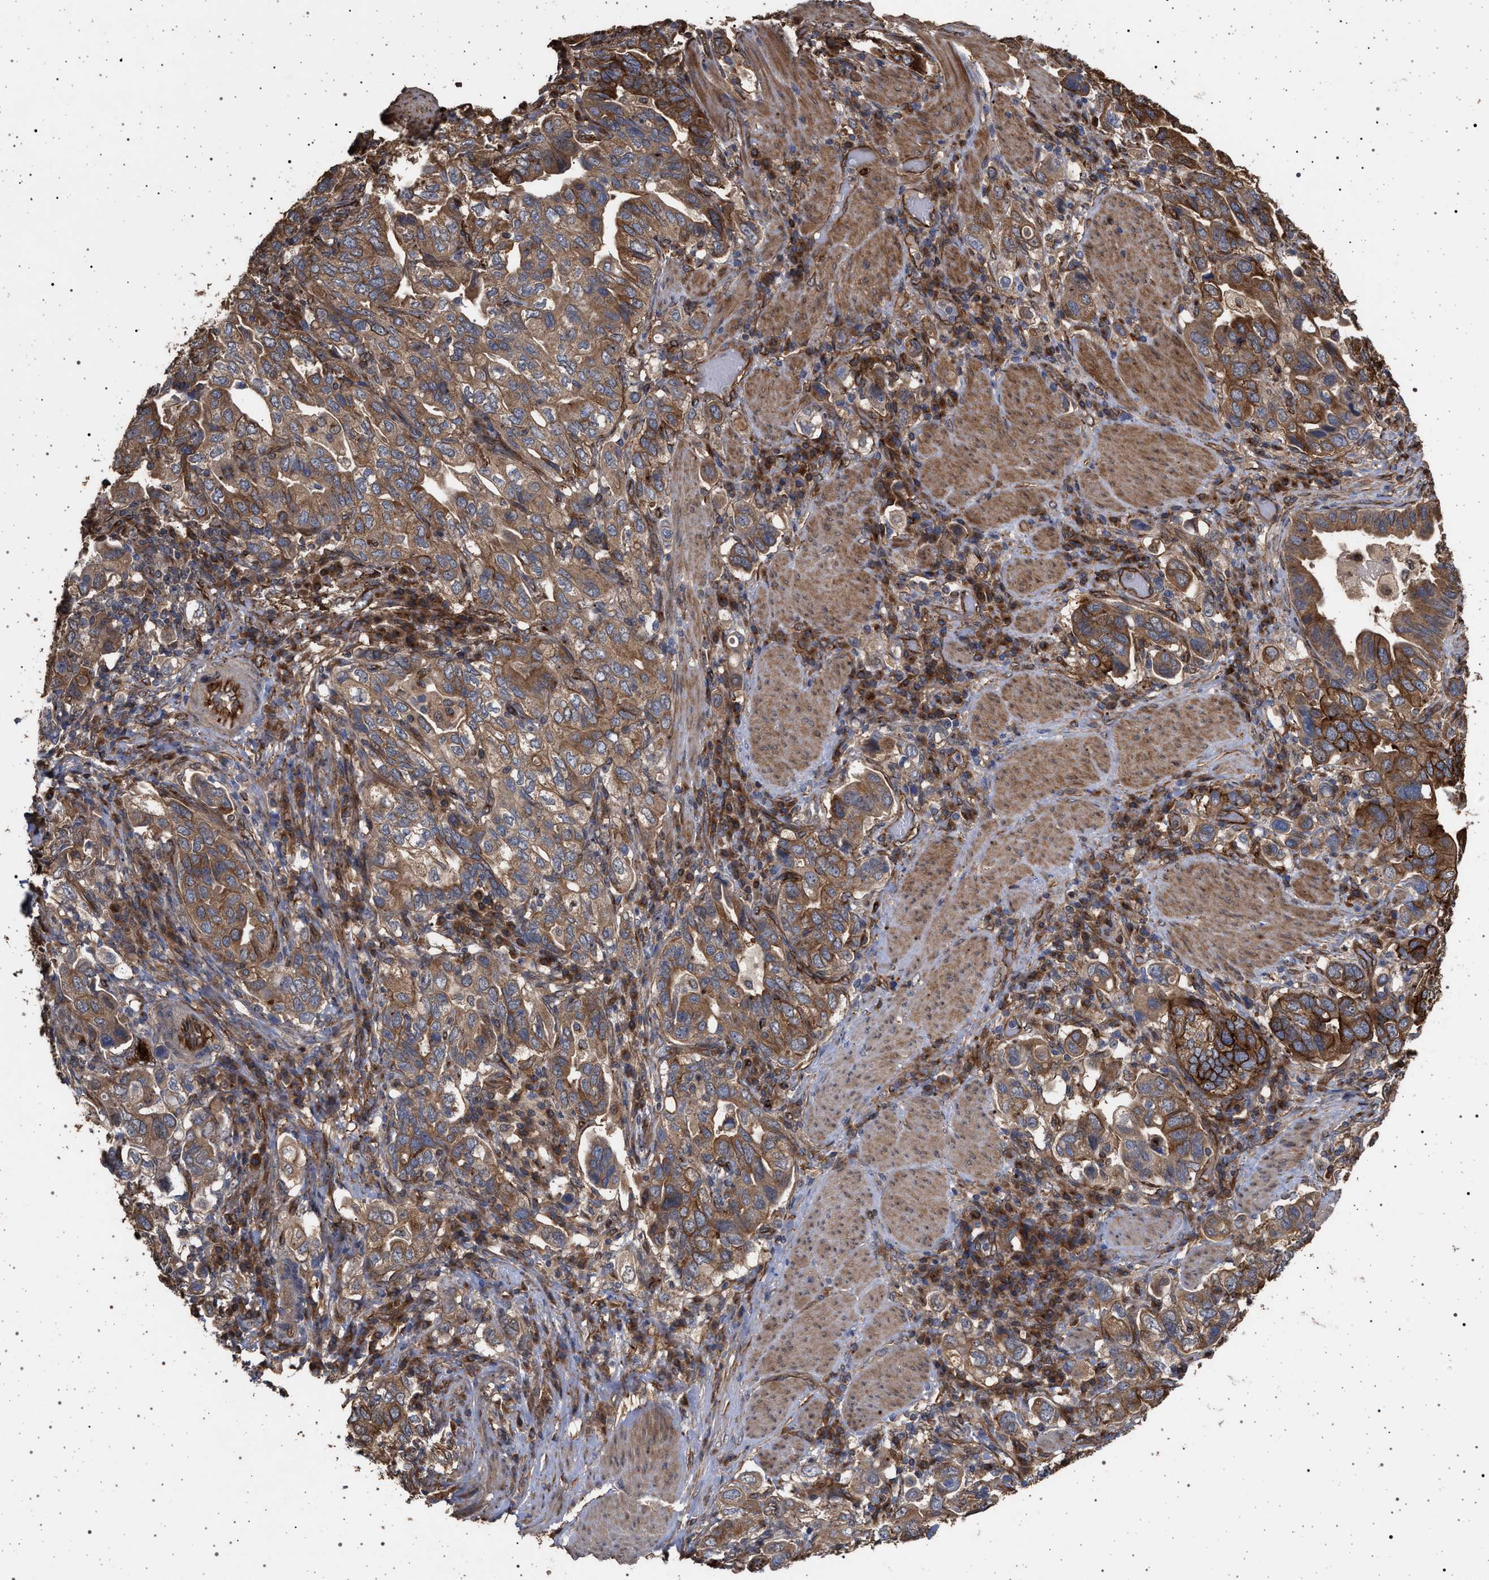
{"staining": {"intensity": "moderate", "quantity": ">75%", "location": "cytoplasmic/membranous"}, "tissue": "stomach cancer", "cell_type": "Tumor cells", "image_type": "cancer", "snomed": [{"axis": "morphology", "description": "Adenocarcinoma, NOS"}, {"axis": "topography", "description": "Stomach, upper"}], "caption": "Adenocarcinoma (stomach) stained with a brown dye reveals moderate cytoplasmic/membranous positive positivity in approximately >75% of tumor cells.", "gene": "IFT20", "patient": {"sex": "male", "age": 62}}